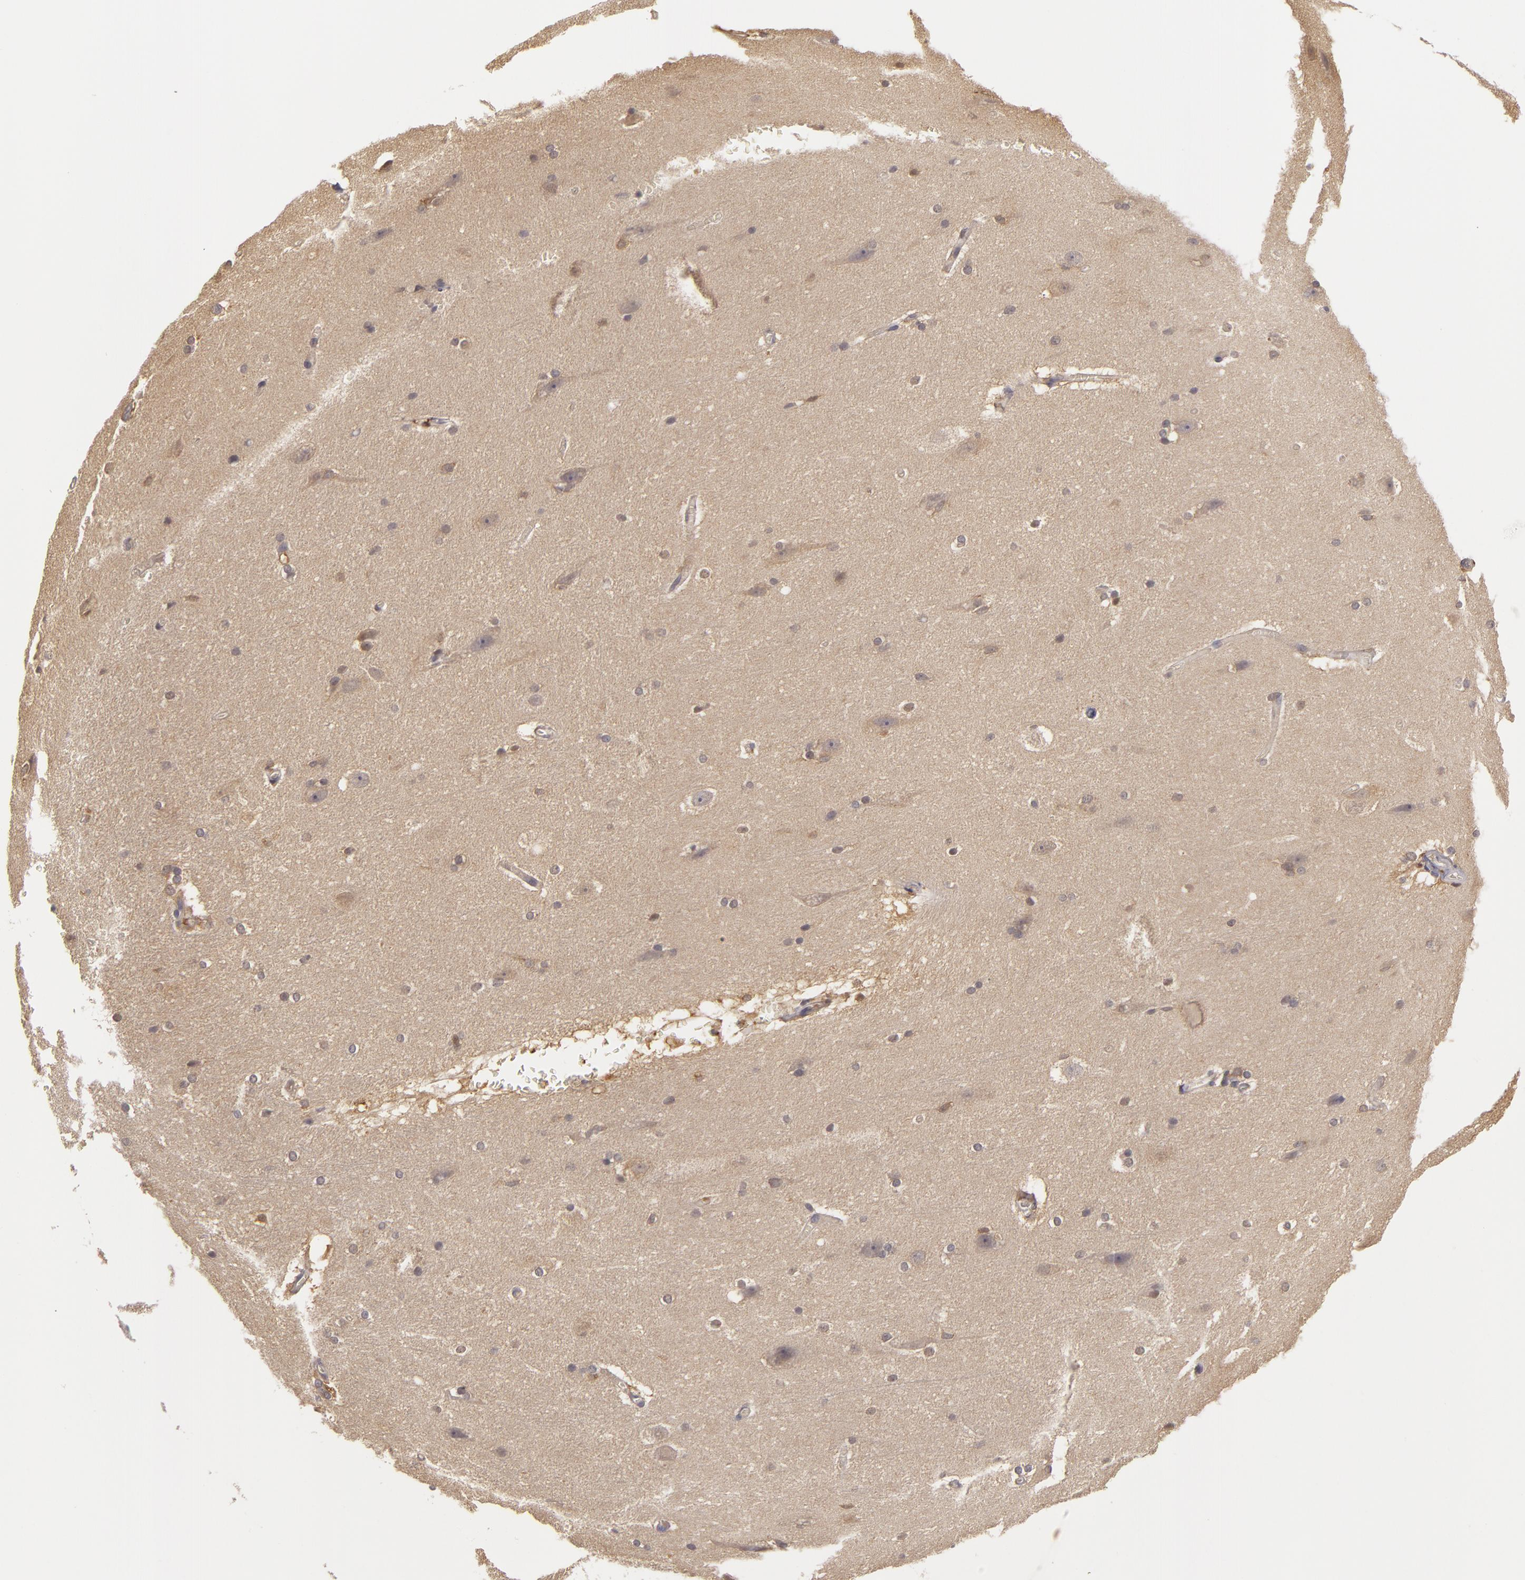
{"staining": {"intensity": "weak", "quantity": "25%-75%", "location": "cytoplasmic/membranous"}, "tissue": "cerebral cortex", "cell_type": "Endothelial cells", "image_type": "normal", "snomed": [{"axis": "morphology", "description": "Normal tissue, NOS"}, {"axis": "topography", "description": "Cerebral cortex"}, {"axis": "topography", "description": "Hippocampus"}], "caption": "Weak cytoplasmic/membranous protein positivity is seen in approximately 25%-75% of endothelial cells in cerebral cortex.", "gene": "GNPDA1", "patient": {"sex": "female", "age": 19}}